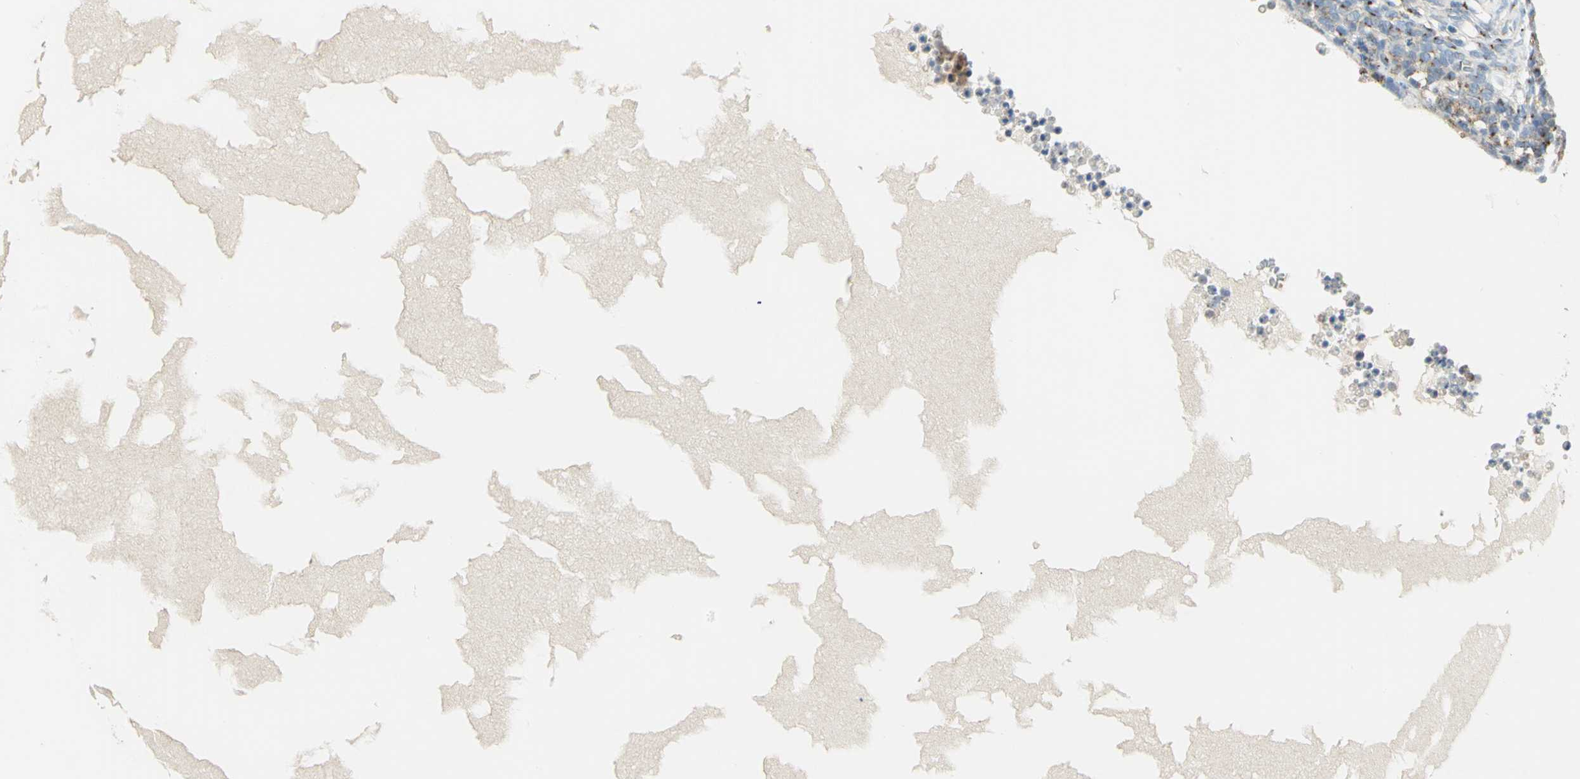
{"staining": {"intensity": "strong", "quantity": "25%-75%", "location": "cytoplasmic/membranous"}, "tissue": "ovary", "cell_type": "Ovarian stroma cells", "image_type": "normal", "snomed": [{"axis": "morphology", "description": "Normal tissue, NOS"}, {"axis": "topography", "description": "Ovary"}], "caption": "Normal ovary reveals strong cytoplasmic/membranous staining in approximately 25%-75% of ovarian stroma cells (Brightfield microscopy of DAB IHC at high magnification)..", "gene": "GPR3", "patient": {"sex": "female", "age": 35}}